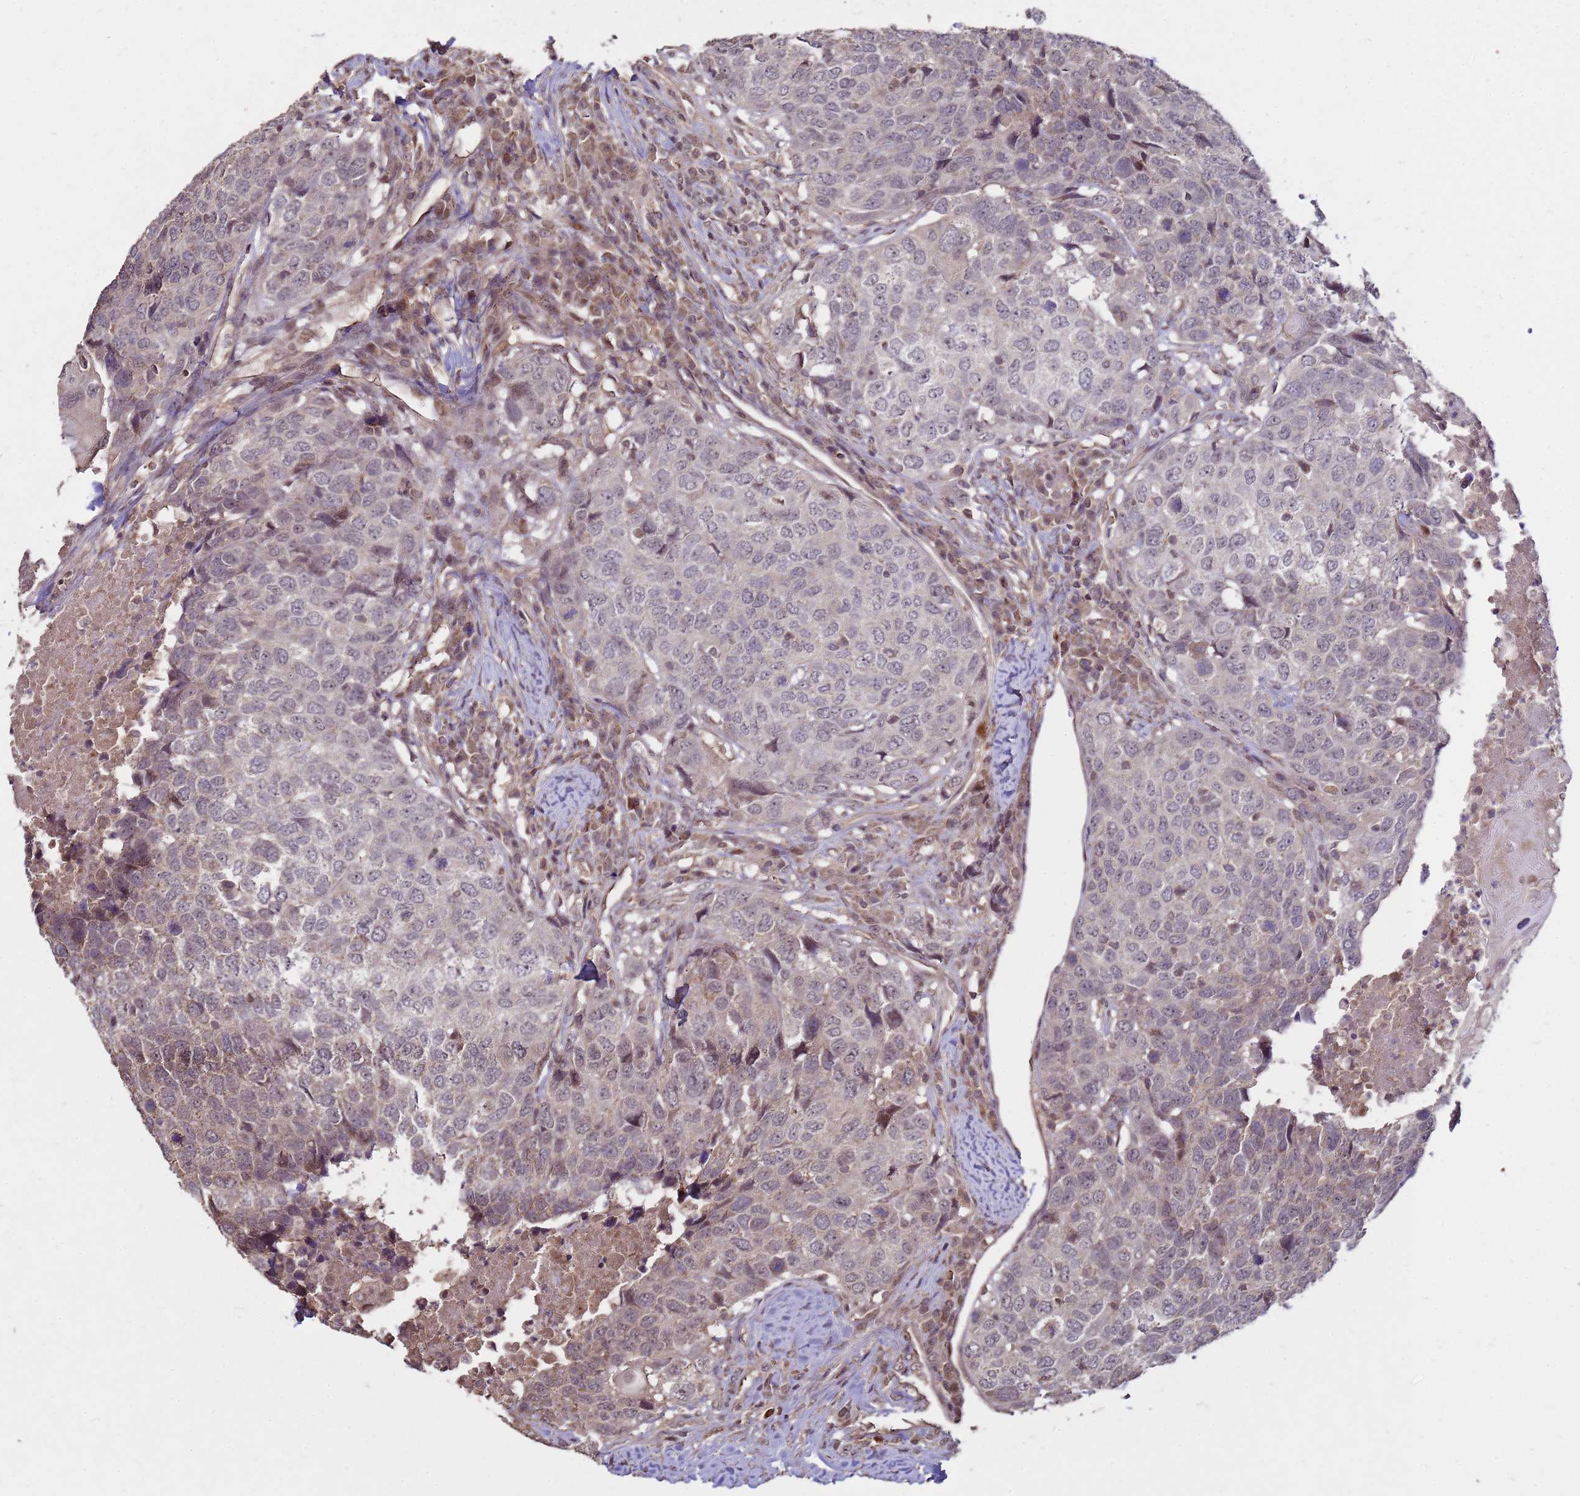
{"staining": {"intensity": "weak", "quantity": "<25%", "location": "cytoplasmic/membranous"}, "tissue": "head and neck cancer", "cell_type": "Tumor cells", "image_type": "cancer", "snomed": [{"axis": "morphology", "description": "Squamous cell carcinoma, NOS"}, {"axis": "topography", "description": "Head-Neck"}], "caption": "The histopathology image demonstrates no significant expression in tumor cells of head and neck cancer.", "gene": "CRBN", "patient": {"sex": "male", "age": 66}}